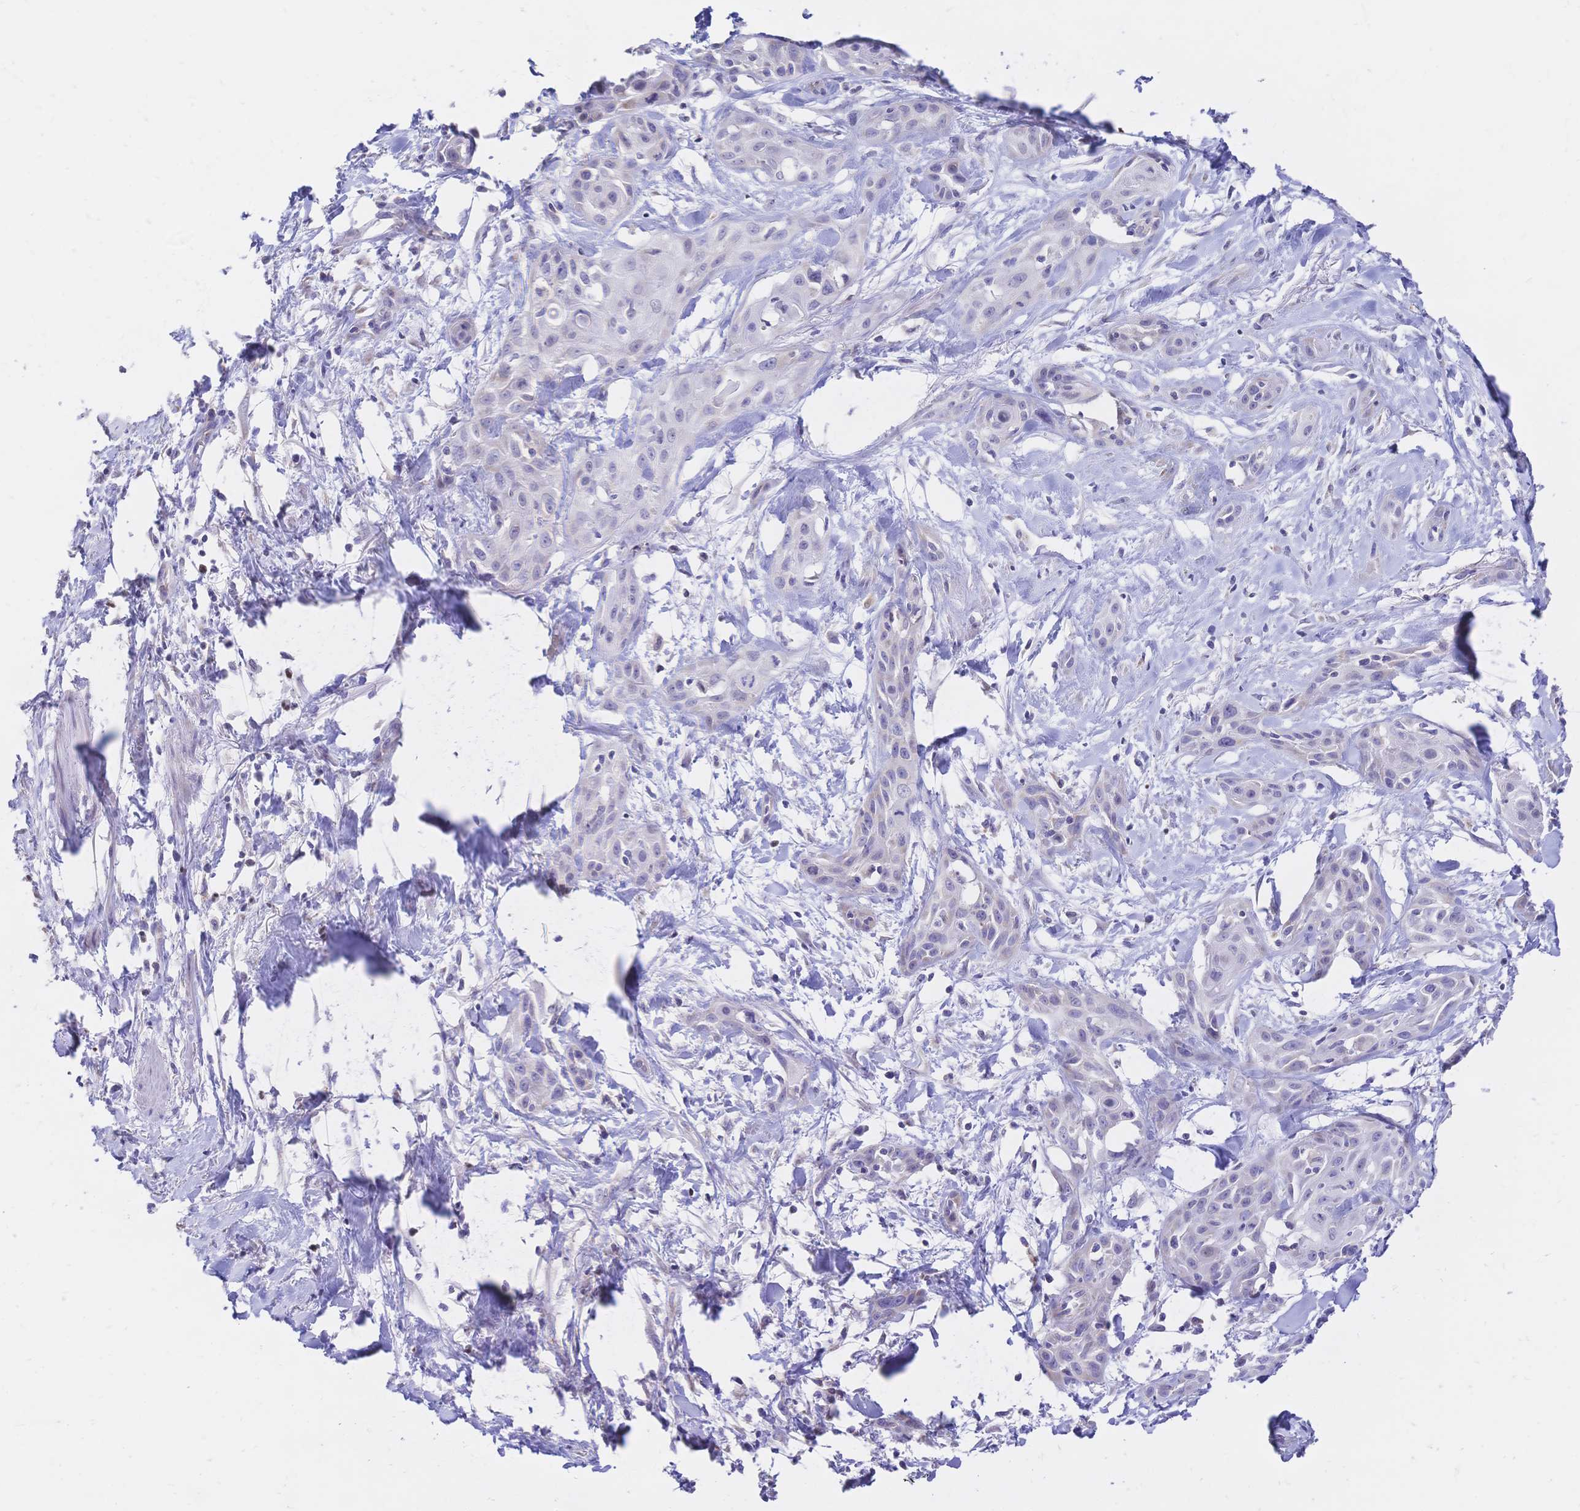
{"staining": {"intensity": "negative", "quantity": "none", "location": "none"}, "tissue": "skin cancer", "cell_type": "Tumor cells", "image_type": "cancer", "snomed": [{"axis": "morphology", "description": "Squamous cell carcinoma, NOS"}, {"axis": "topography", "description": "Skin"}, {"axis": "topography", "description": "Anal"}], "caption": "The micrograph displays no staining of tumor cells in skin cancer (squamous cell carcinoma). (DAB (3,3'-diaminobenzidine) immunohistochemistry (IHC) with hematoxylin counter stain).", "gene": "CLEC18B", "patient": {"sex": "male", "age": 64}}